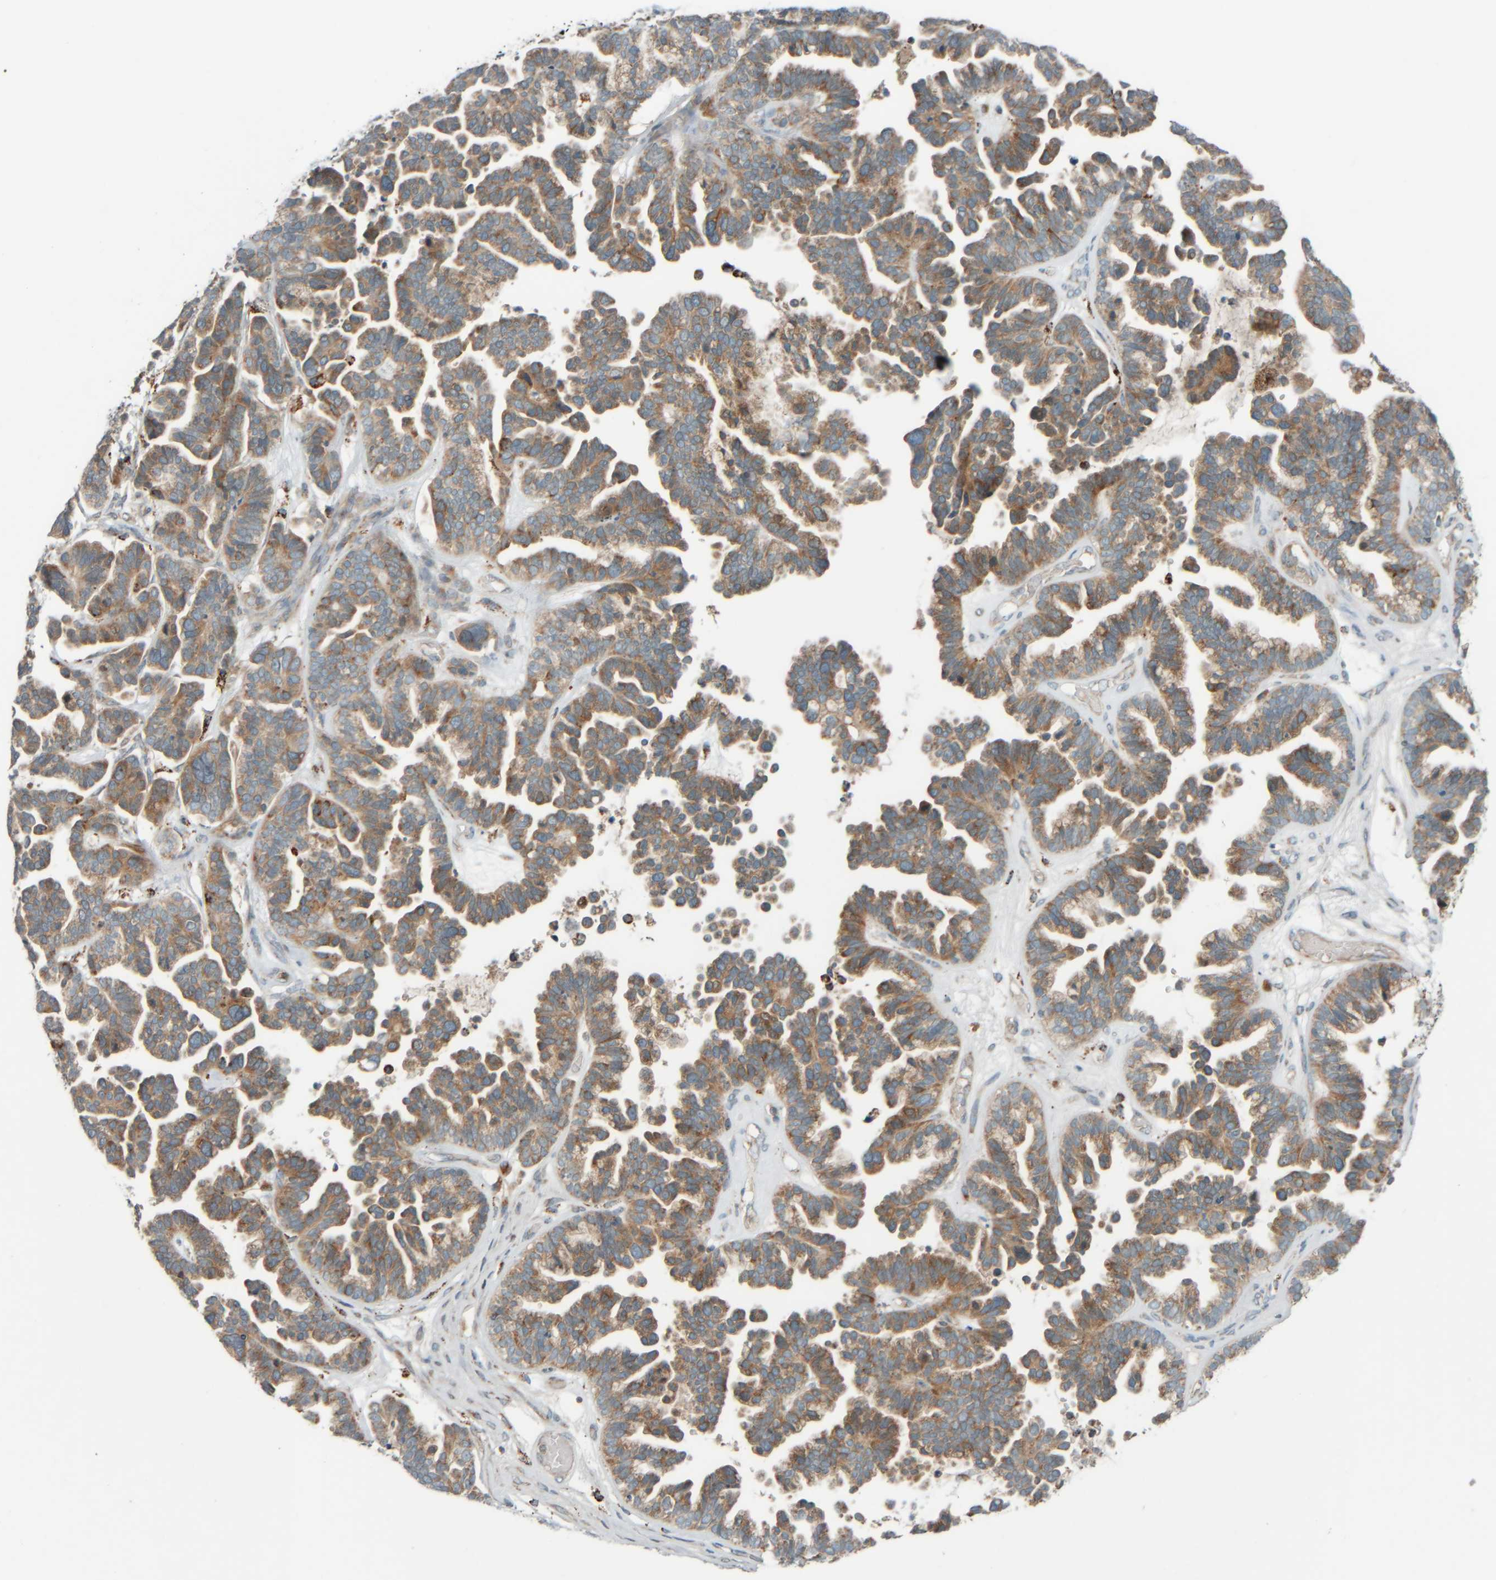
{"staining": {"intensity": "moderate", "quantity": ">75%", "location": "cytoplasmic/membranous"}, "tissue": "ovarian cancer", "cell_type": "Tumor cells", "image_type": "cancer", "snomed": [{"axis": "morphology", "description": "Cystadenocarcinoma, serous, NOS"}, {"axis": "topography", "description": "Ovary"}], "caption": "Protein expression analysis of ovarian serous cystadenocarcinoma shows moderate cytoplasmic/membranous staining in approximately >75% of tumor cells.", "gene": "SPAG5", "patient": {"sex": "female", "age": 56}}